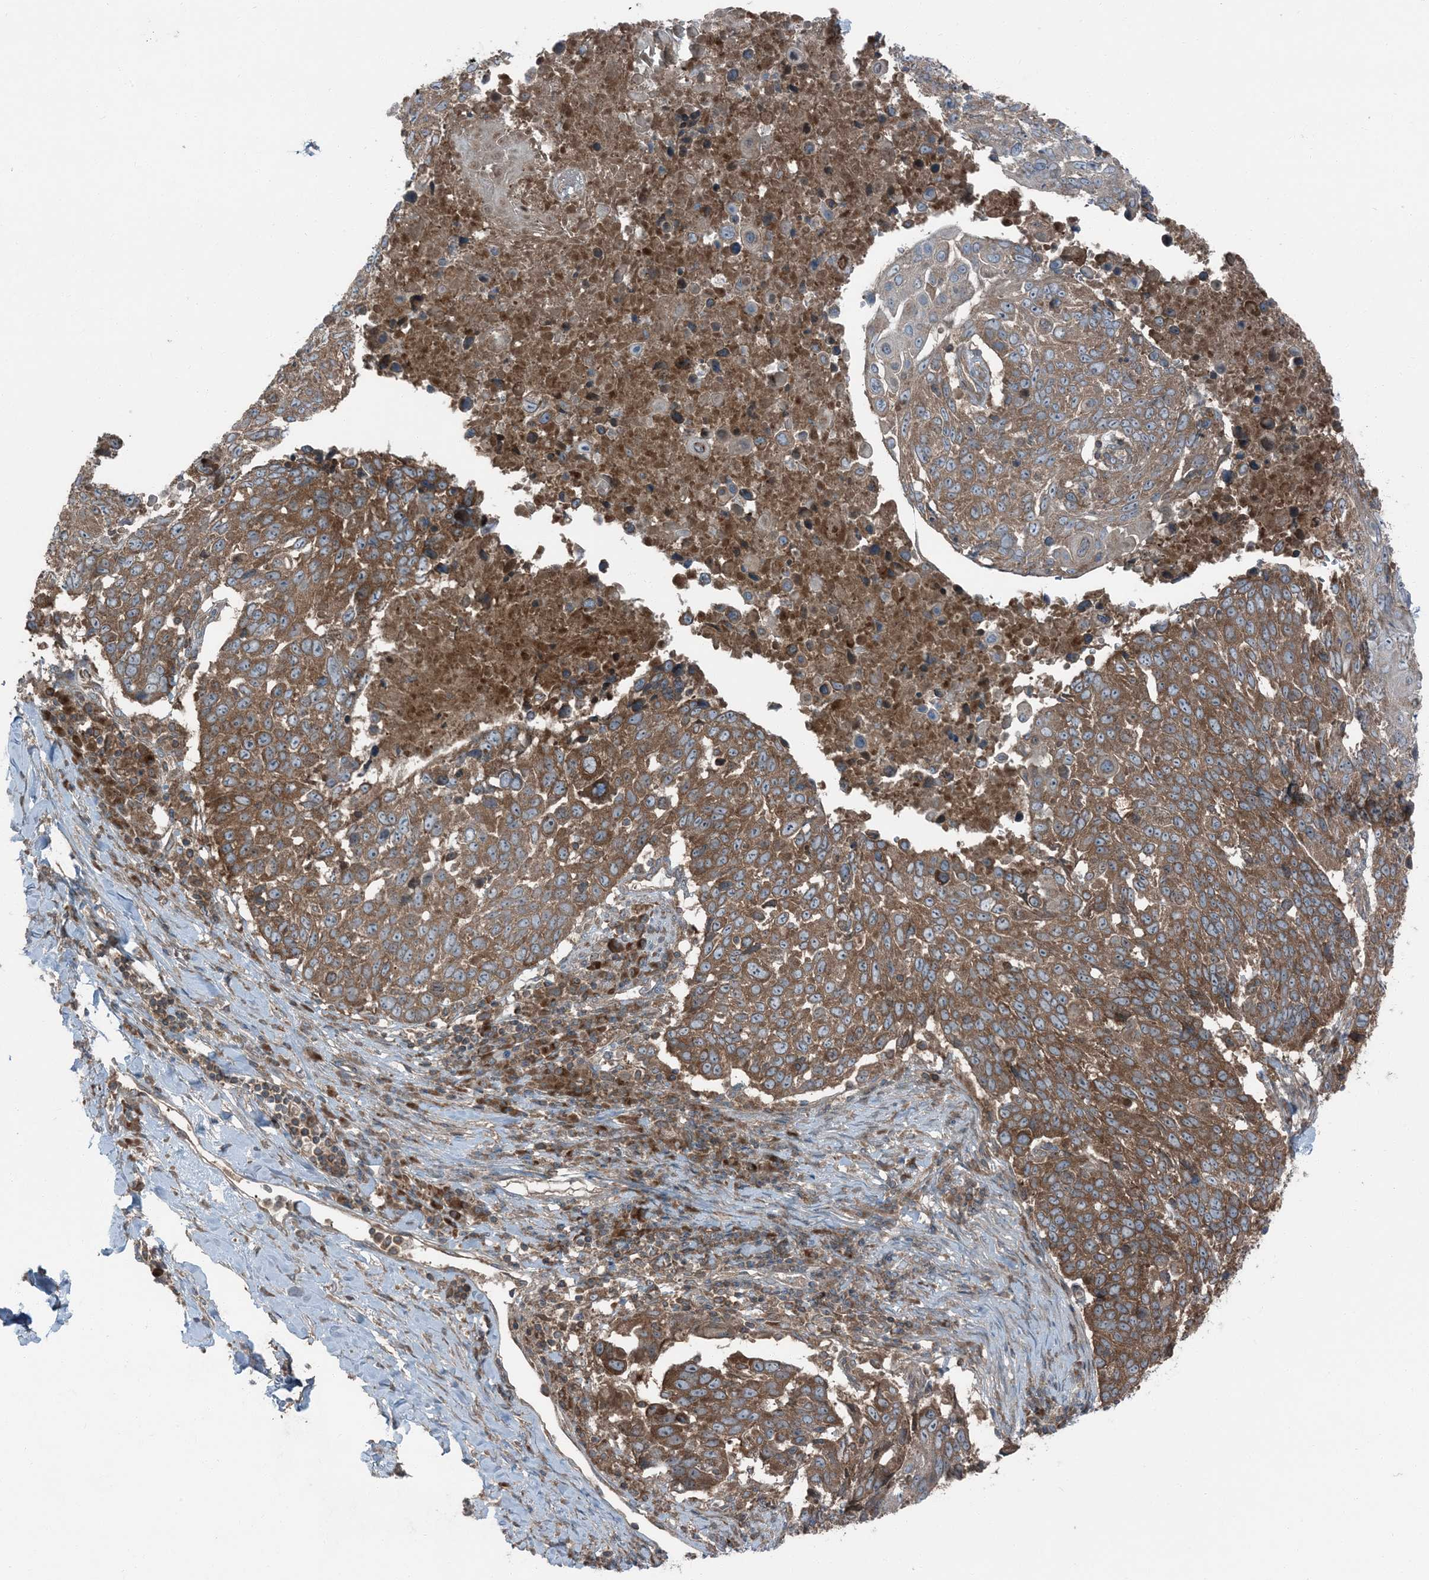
{"staining": {"intensity": "moderate", "quantity": ">75%", "location": "cytoplasmic/membranous"}, "tissue": "lung cancer", "cell_type": "Tumor cells", "image_type": "cancer", "snomed": [{"axis": "morphology", "description": "Squamous cell carcinoma, NOS"}, {"axis": "topography", "description": "Lung"}], "caption": "Immunohistochemistry histopathology image of human lung cancer stained for a protein (brown), which reveals medium levels of moderate cytoplasmic/membranous staining in about >75% of tumor cells.", "gene": "RAB3GAP1", "patient": {"sex": "male", "age": 66}}